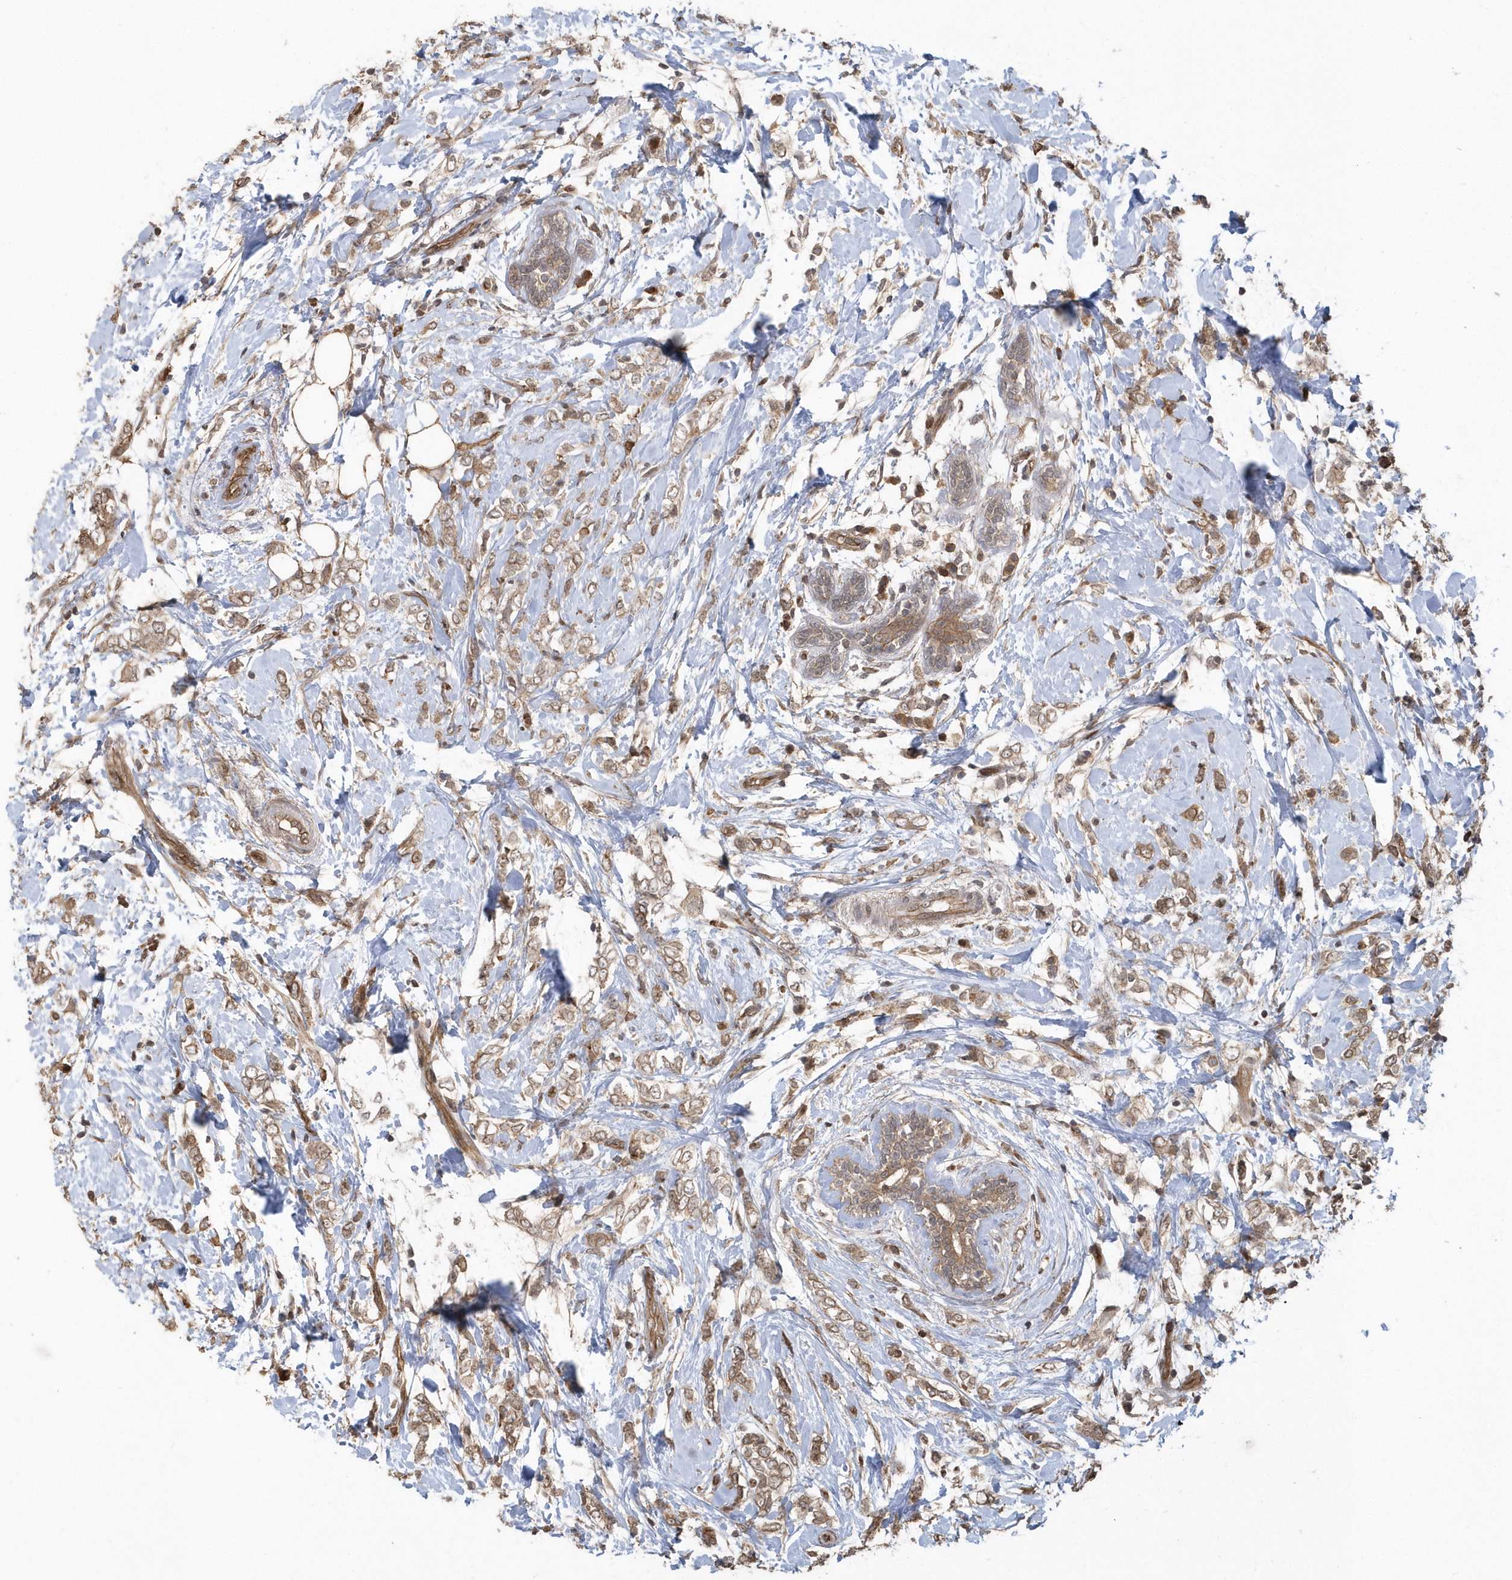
{"staining": {"intensity": "moderate", "quantity": ">75%", "location": "cytoplasmic/membranous"}, "tissue": "breast cancer", "cell_type": "Tumor cells", "image_type": "cancer", "snomed": [{"axis": "morphology", "description": "Normal tissue, NOS"}, {"axis": "morphology", "description": "Lobular carcinoma"}, {"axis": "topography", "description": "Breast"}], "caption": "The histopathology image demonstrates immunohistochemical staining of breast lobular carcinoma. There is moderate cytoplasmic/membranous expression is present in approximately >75% of tumor cells.", "gene": "HERPUD1", "patient": {"sex": "female", "age": 47}}